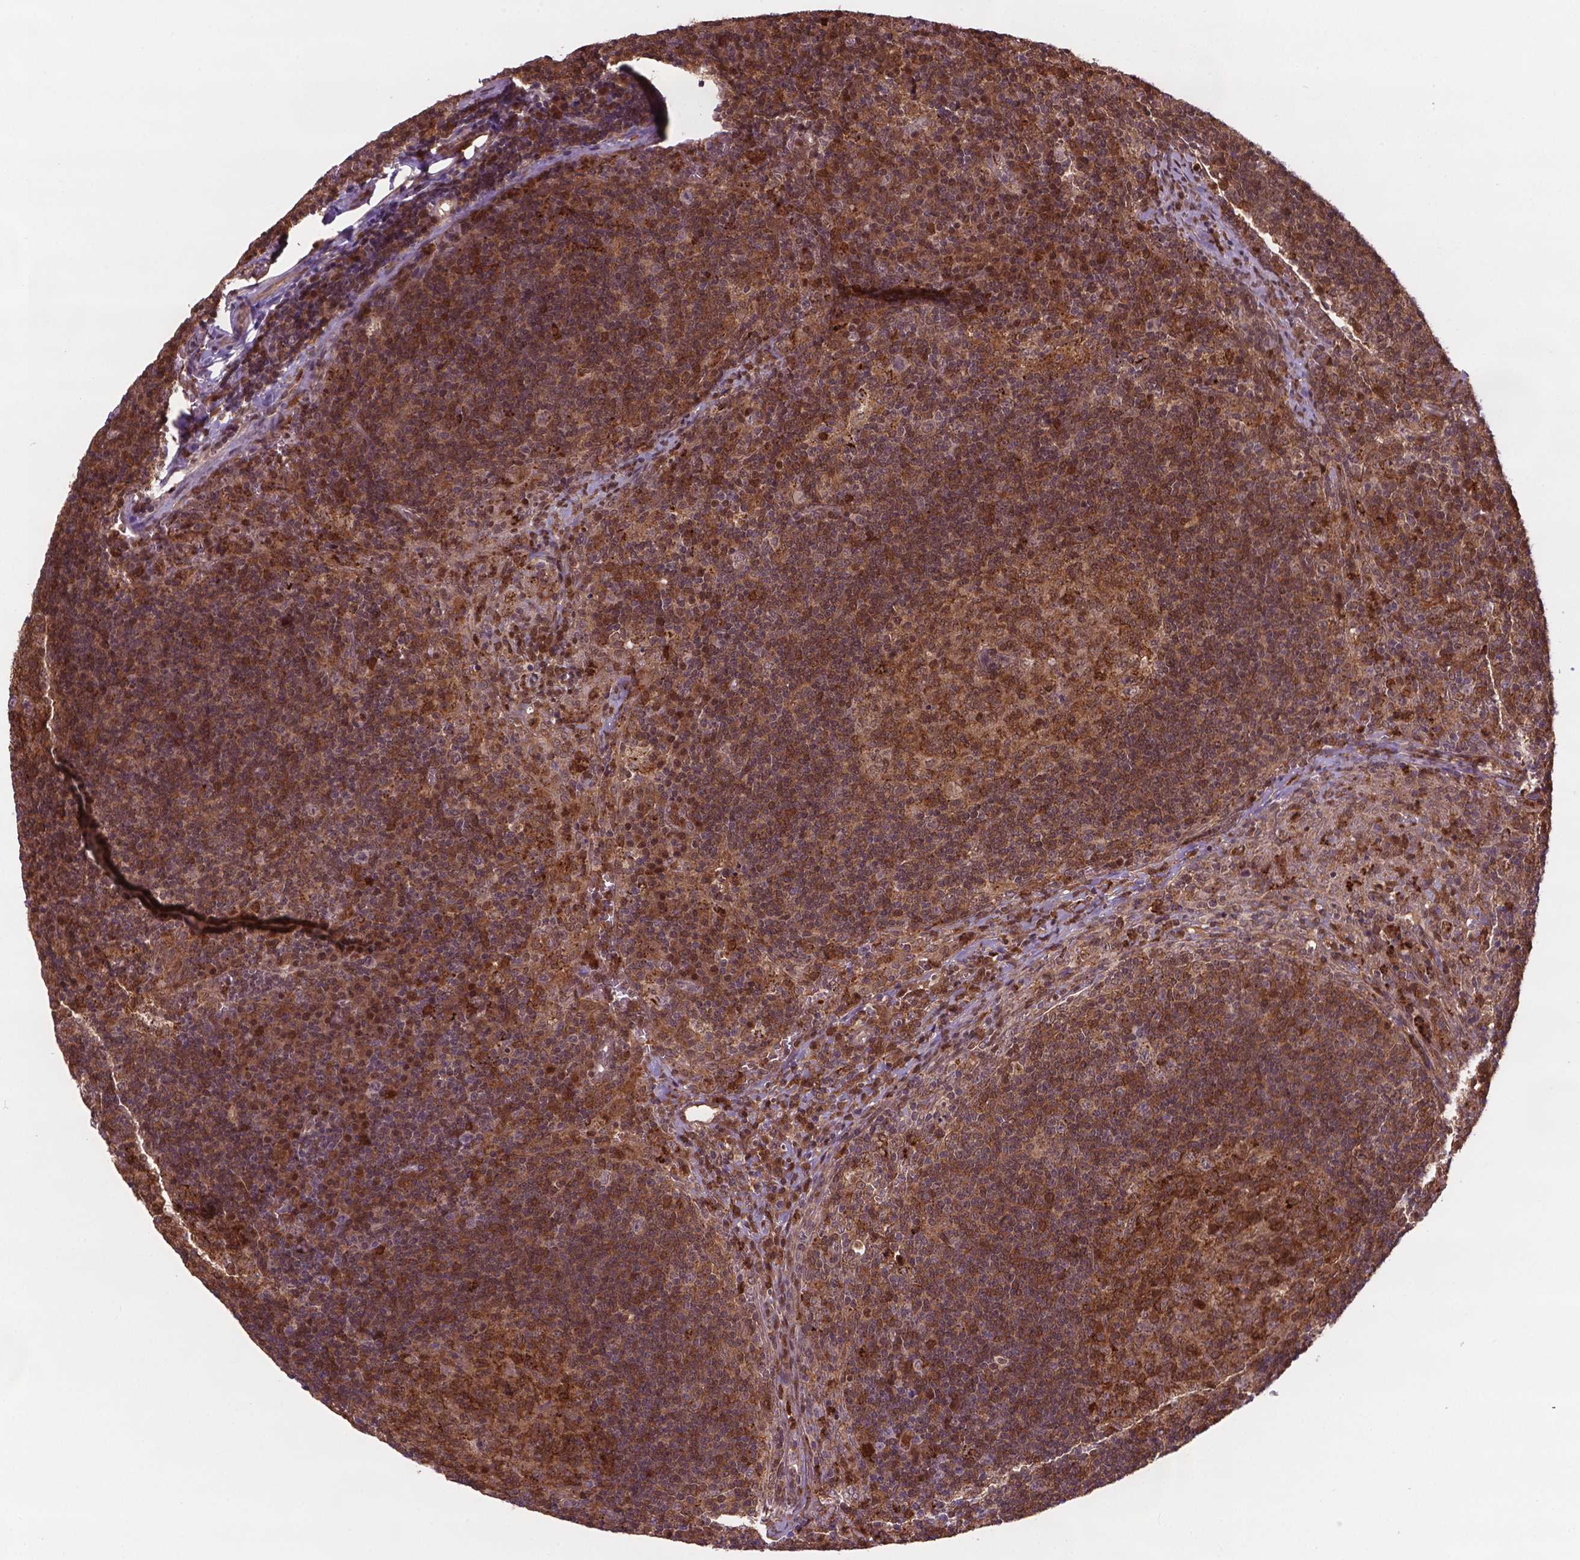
{"staining": {"intensity": "moderate", "quantity": ">75%", "location": "cytoplasmic/membranous,nuclear"}, "tissue": "lymph node", "cell_type": "Germinal center cells", "image_type": "normal", "snomed": [{"axis": "morphology", "description": "Normal tissue, NOS"}, {"axis": "topography", "description": "Lymph node"}], "caption": "Moderate cytoplasmic/membranous,nuclear staining for a protein is appreciated in approximately >75% of germinal center cells of unremarkable lymph node using IHC.", "gene": "PLIN3", "patient": {"sex": "male", "age": 67}}